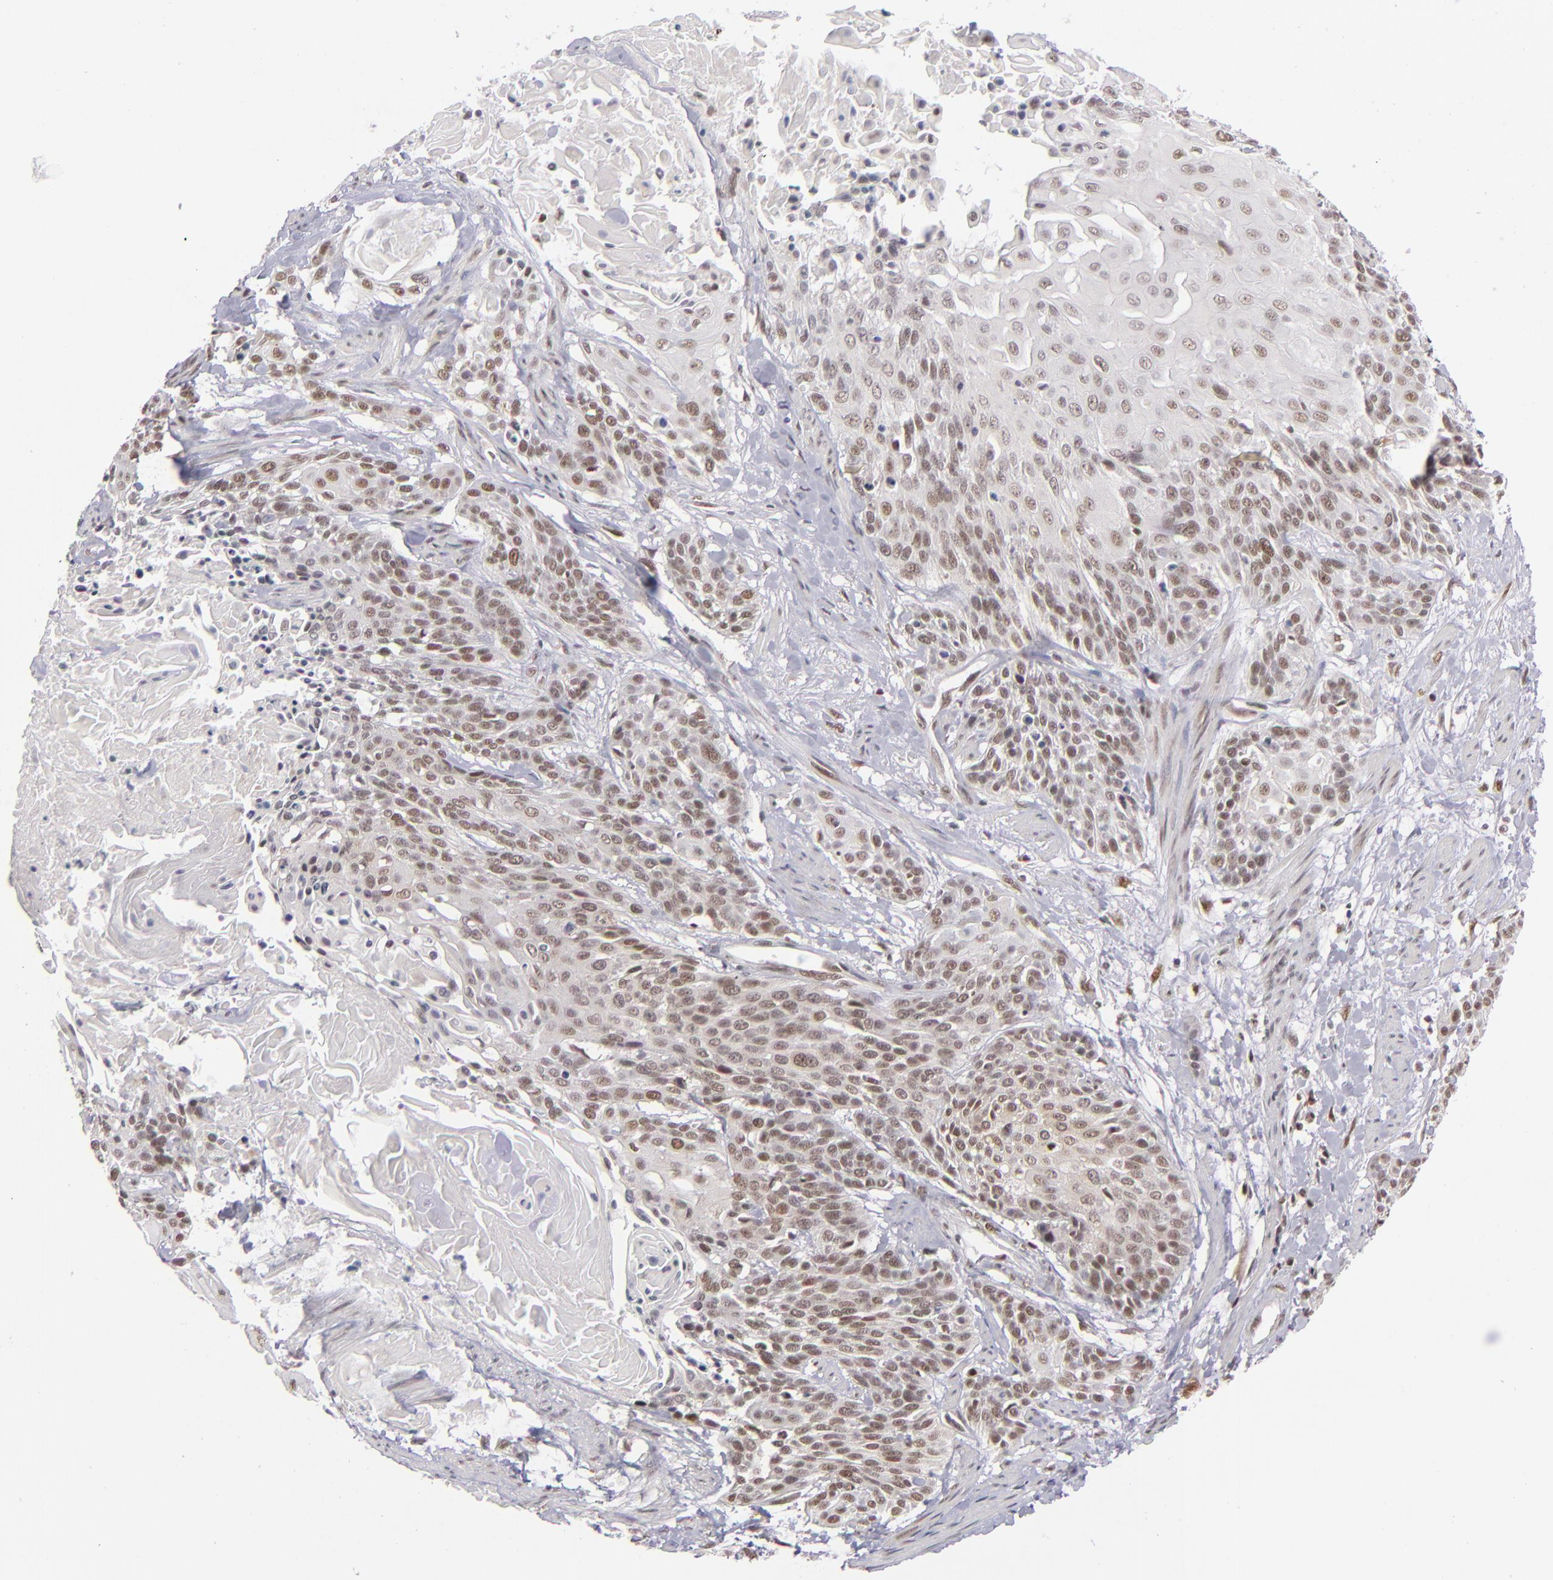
{"staining": {"intensity": "moderate", "quantity": ">75%", "location": "nuclear"}, "tissue": "cervical cancer", "cell_type": "Tumor cells", "image_type": "cancer", "snomed": [{"axis": "morphology", "description": "Squamous cell carcinoma, NOS"}, {"axis": "topography", "description": "Cervix"}], "caption": "Squamous cell carcinoma (cervical) tissue shows moderate nuclear staining in about >75% of tumor cells, visualized by immunohistochemistry. (brown staining indicates protein expression, while blue staining denotes nuclei).", "gene": "MLLT3", "patient": {"sex": "female", "age": 57}}